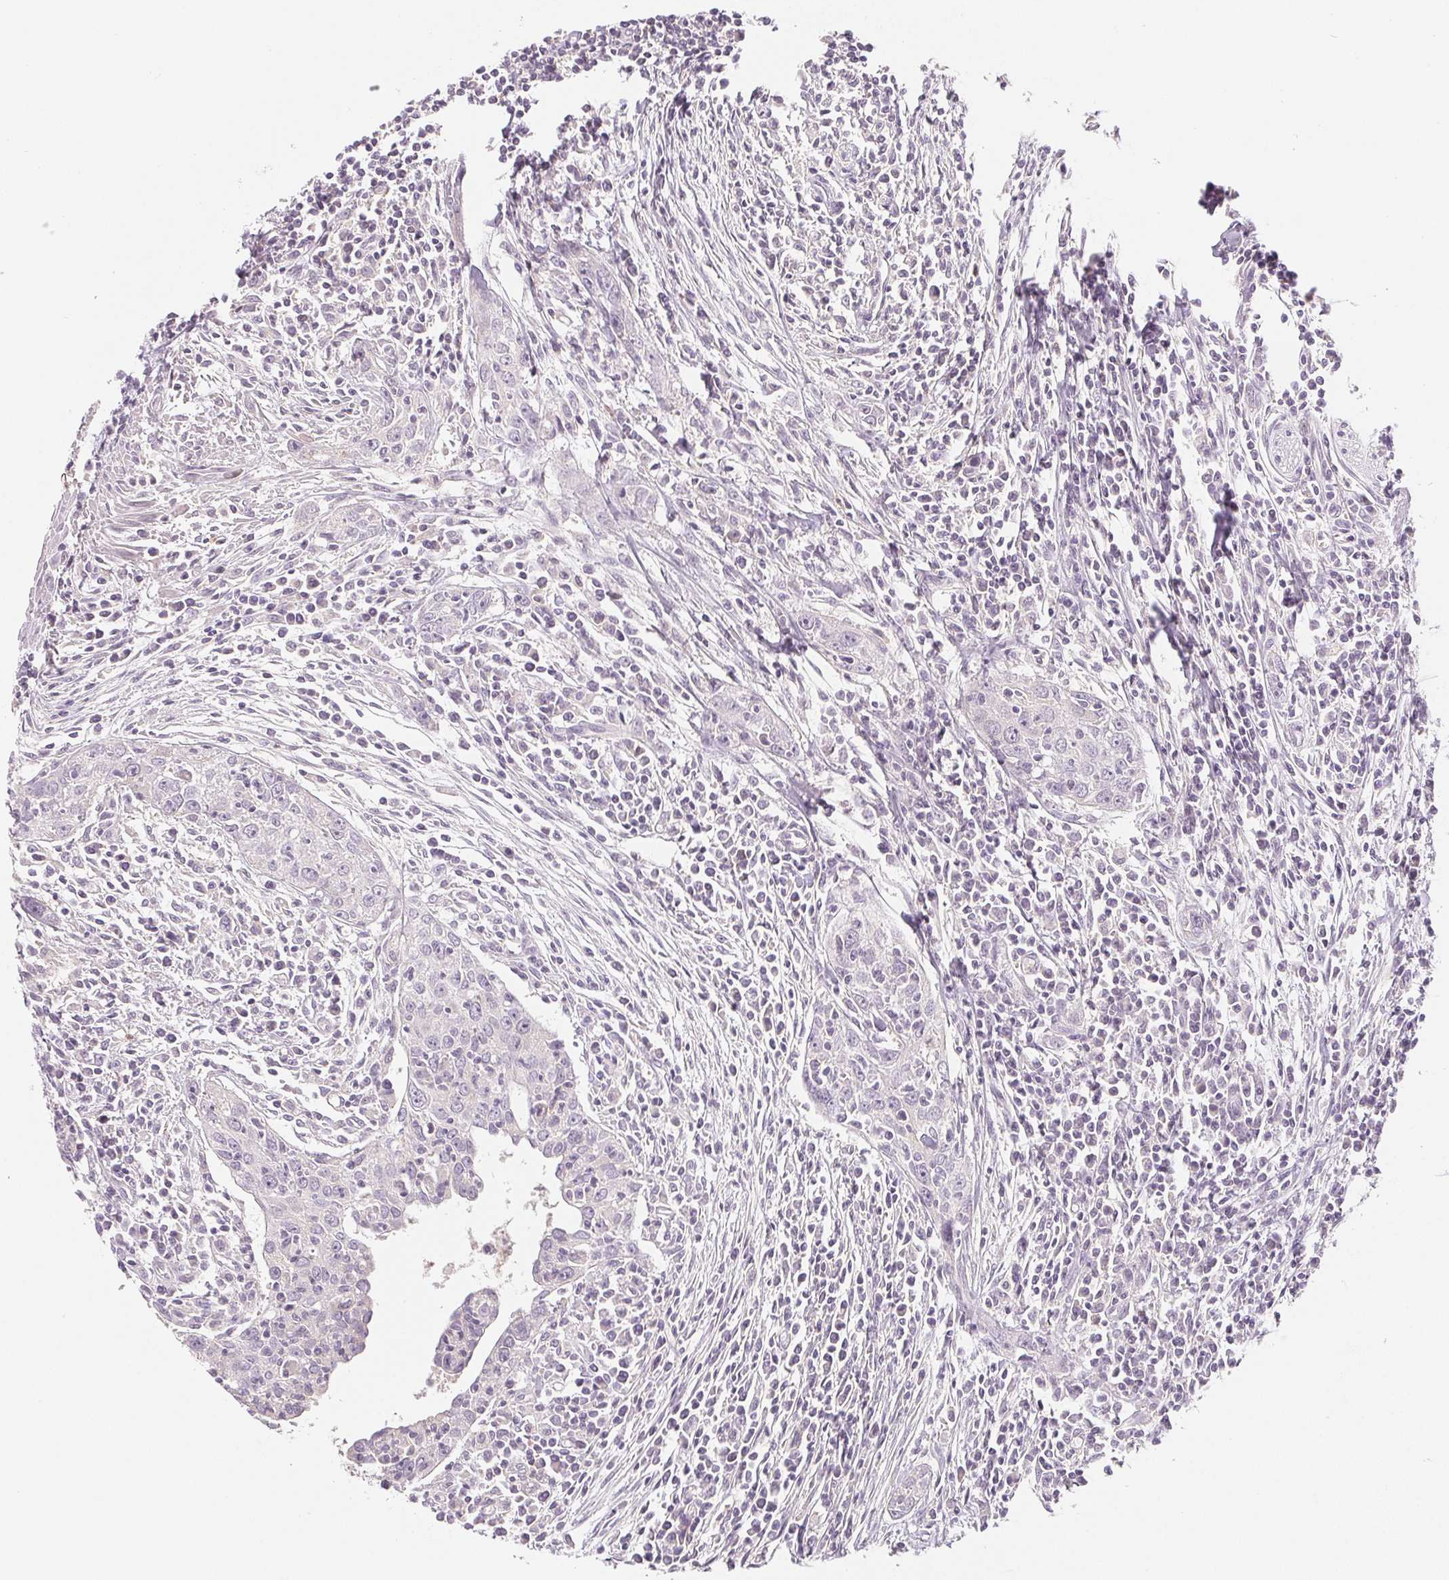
{"staining": {"intensity": "negative", "quantity": "none", "location": "none"}, "tissue": "urothelial cancer", "cell_type": "Tumor cells", "image_type": "cancer", "snomed": [{"axis": "morphology", "description": "Urothelial carcinoma, High grade"}, {"axis": "topography", "description": "Urinary bladder"}], "caption": "IHC of urothelial cancer demonstrates no staining in tumor cells.", "gene": "AQP8", "patient": {"sex": "male", "age": 83}}